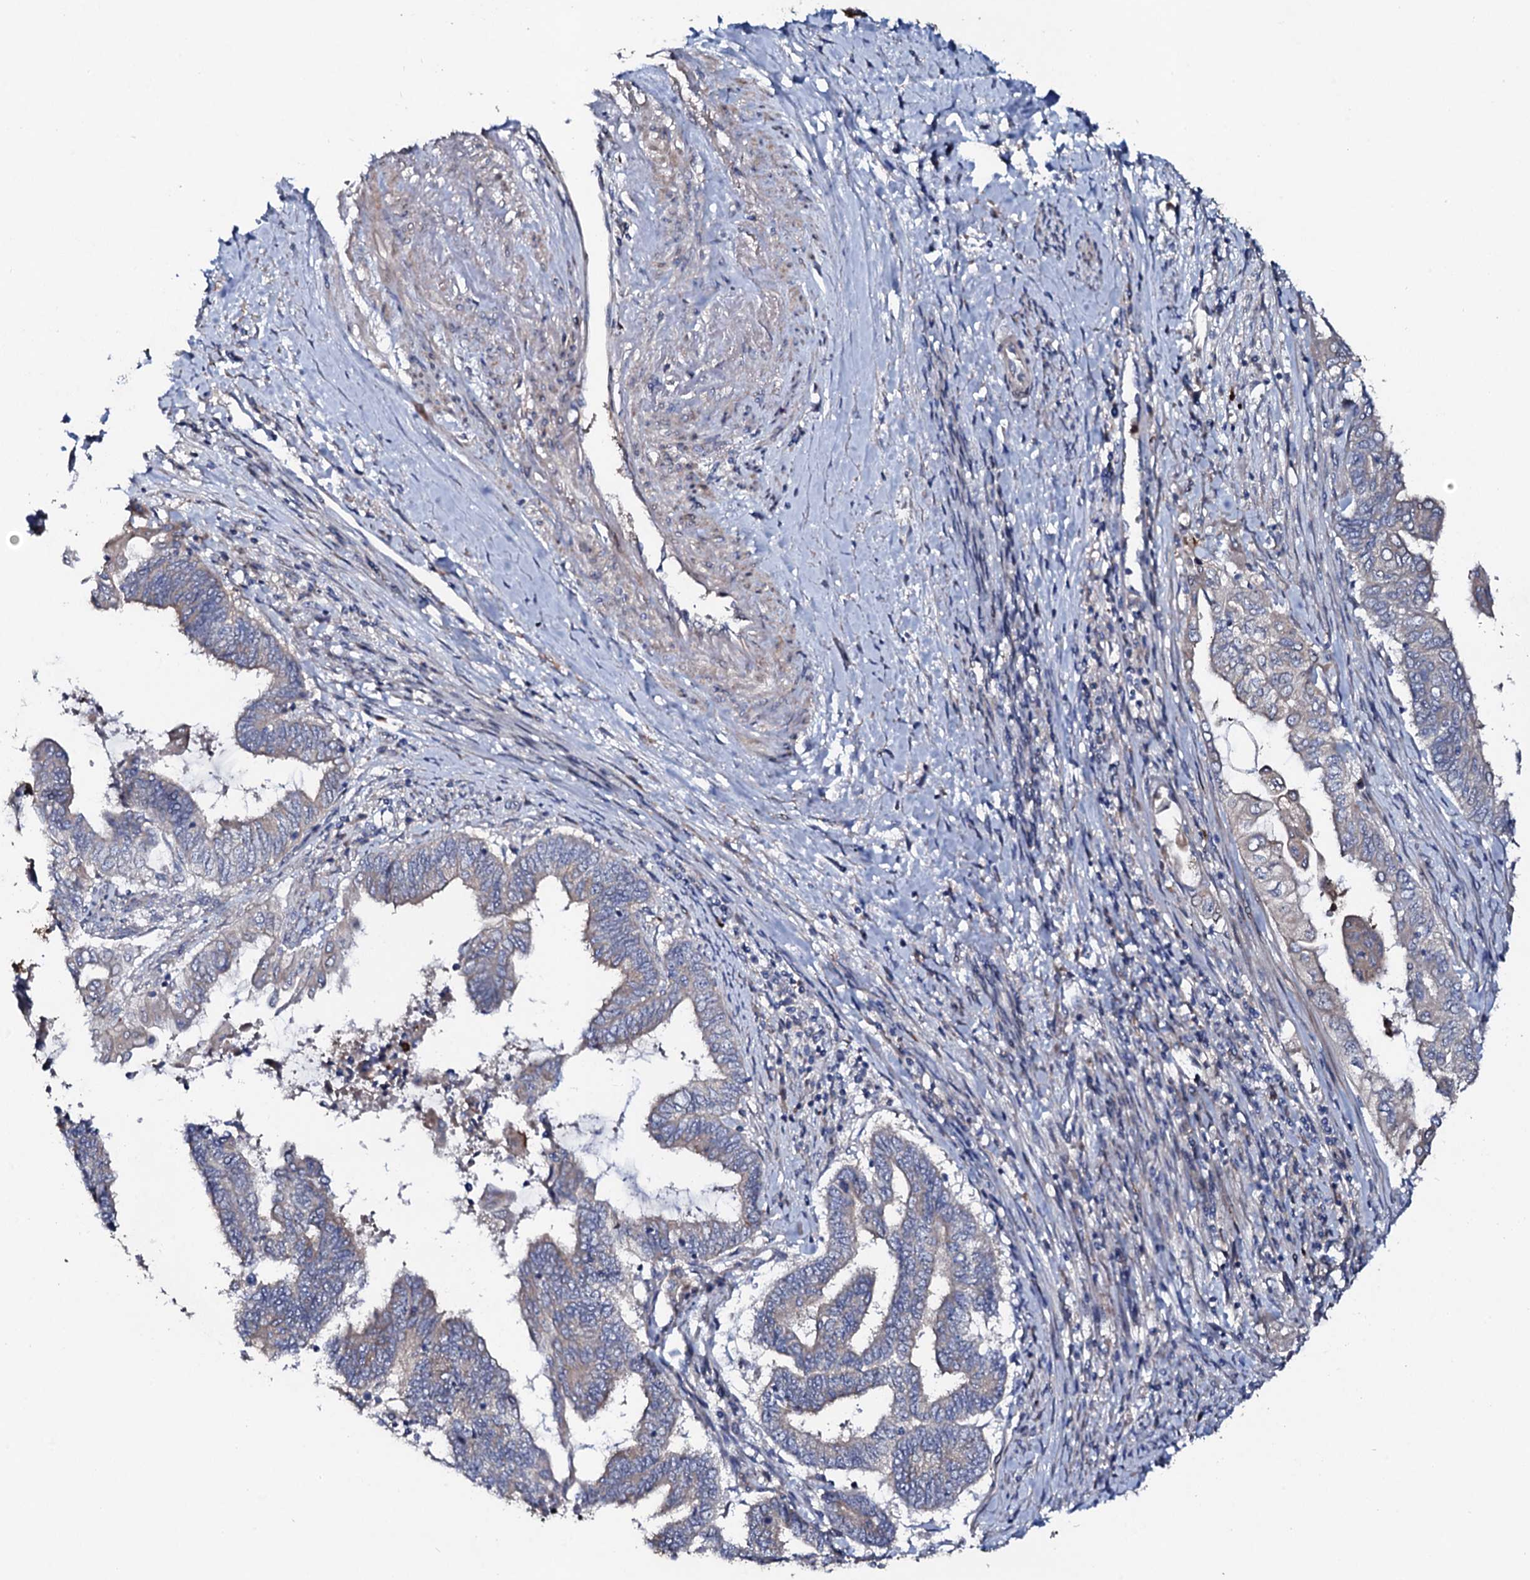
{"staining": {"intensity": "negative", "quantity": "none", "location": "none"}, "tissue": "endometrial cancer", "cell_type": "Tumor cells", "image_type": "cancer", "snomed": [{"axis": "morphology", "description": "Adenocarcinoma, NOS"}, {"axis": "topography", "description": "Uterus"}, {"axis": "topography", "description": "Endometrium"}], "caption": "This micrograph is of endometrial adenocarcinoma stained with IHC to label a protein in brown with the nuclei are counter-stained blue. There is no staining in tumor cells.", "gene": "COG6", "patient": {"sex": "female", "age": 70}}